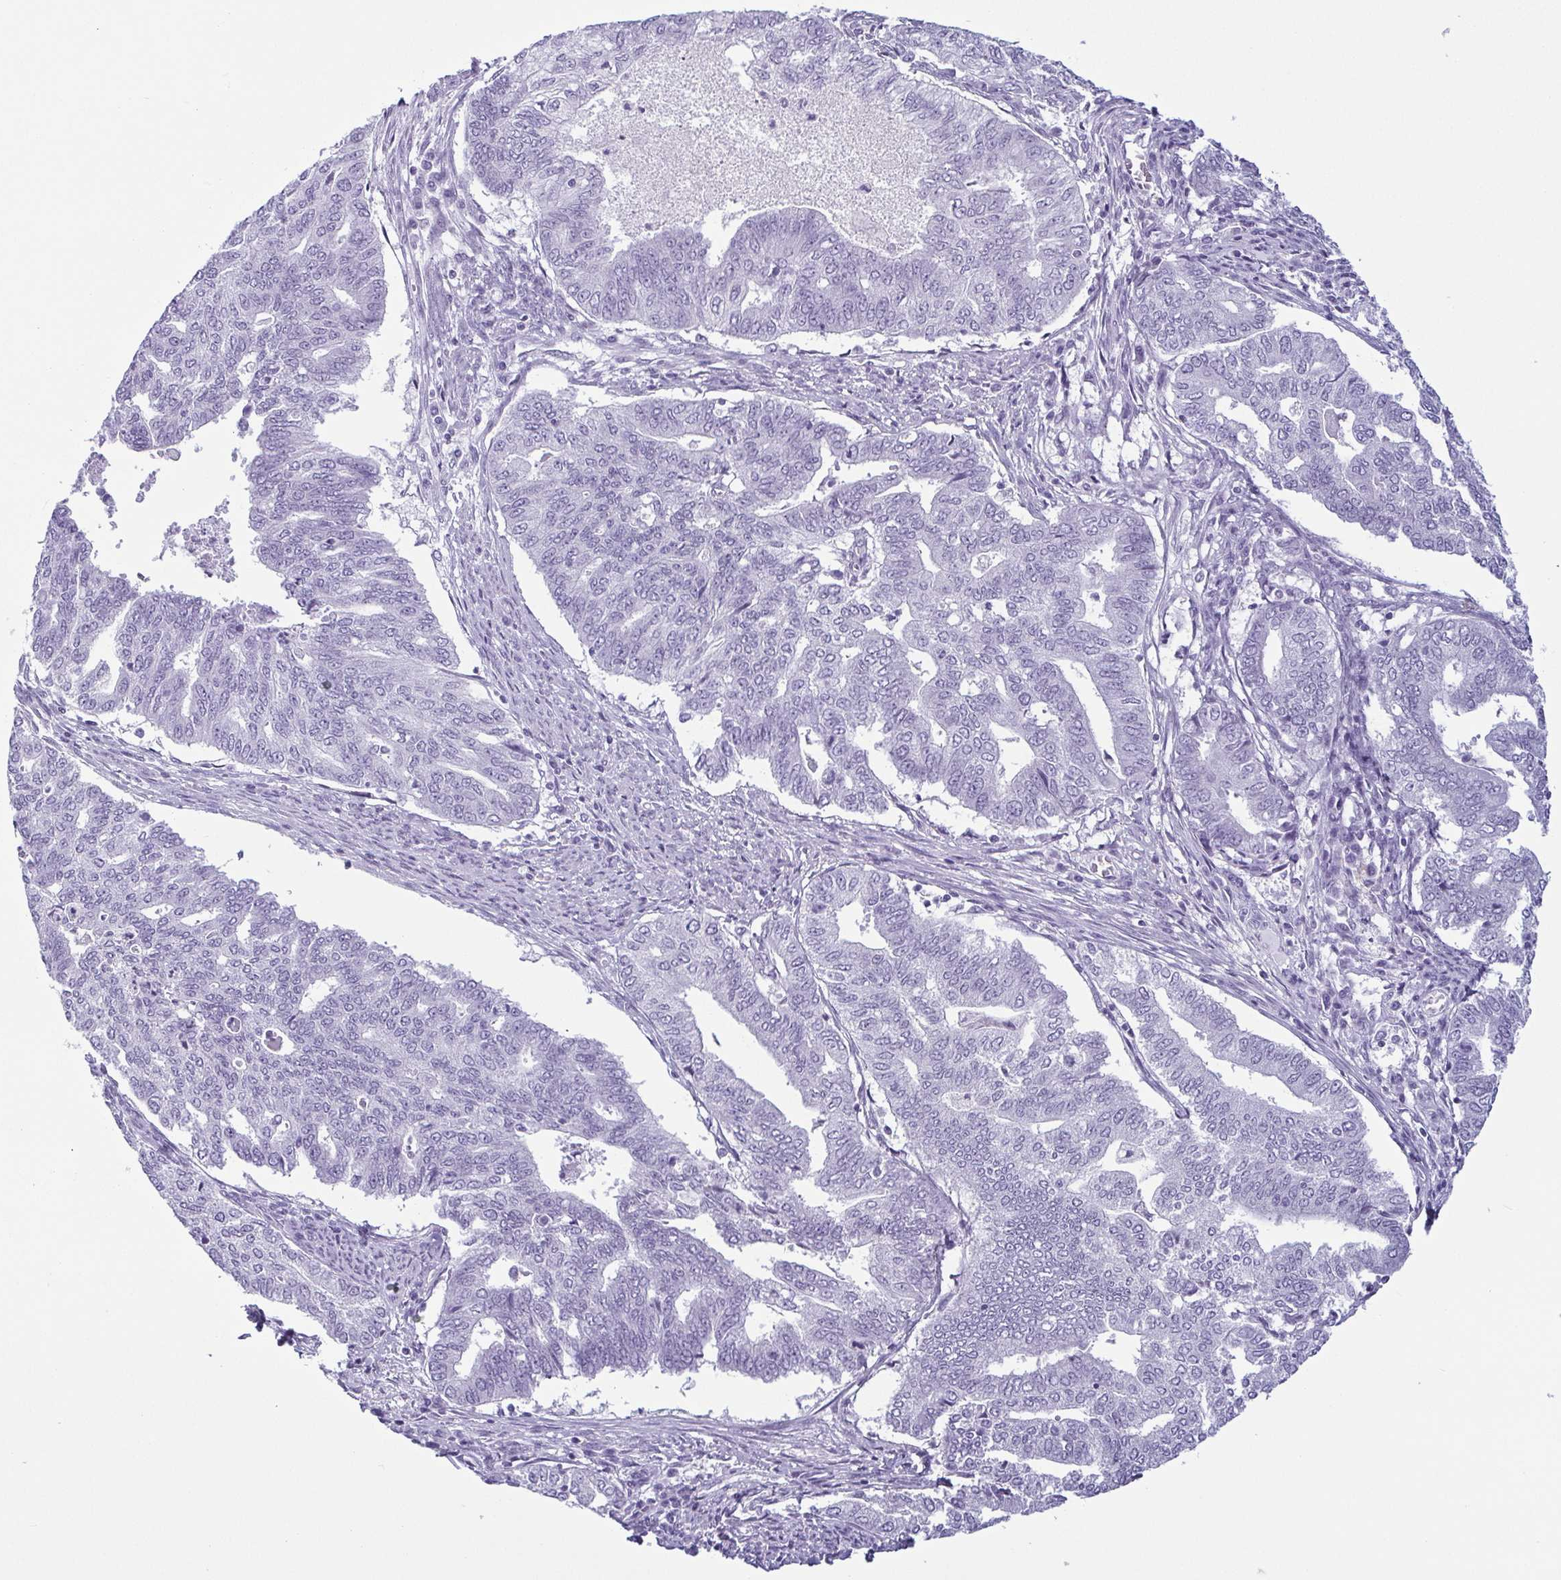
{"staining": {"intensity": "negative", "quantity": "none", "location": "none"}, "tissue": "endometrial cancer", "cell_type": "Tumor cells", "image_type": "cancer", "snomed": [{"axis": "morphology", "description": "Adenocarcinoma, NOS"}, {"axis": "topography", "description": "Endometrium"}], "caption": "An IHC image of endometrial cancer (adenocarcinoma) is shown. There is no staining in tumor cells of endometrial cancer (adenocarcinoma). (DAB IHC, high magnification).", "gene": "KRT78", "patient": {"sex": "female", "age": 79}}